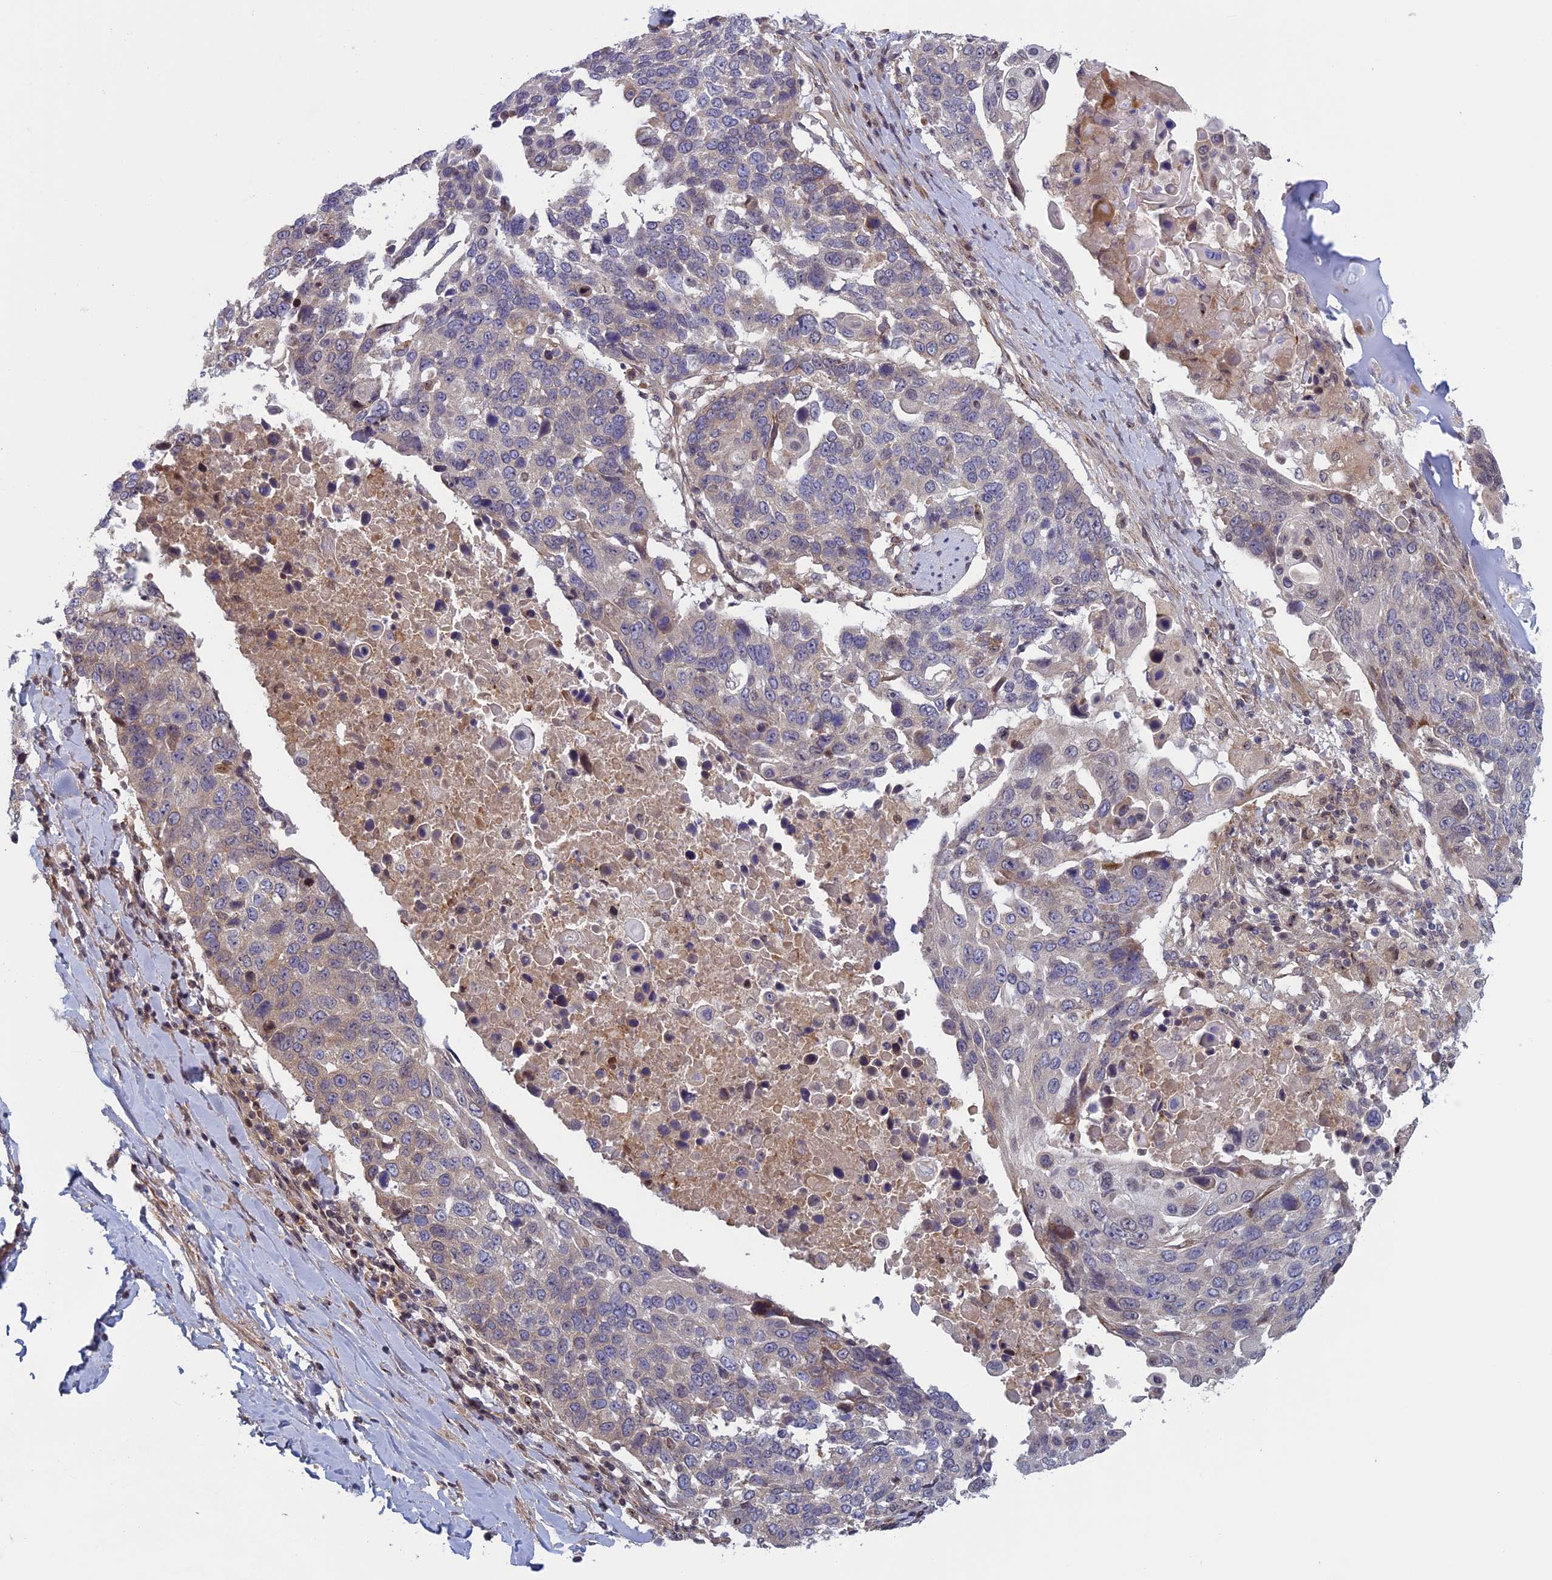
{"staining": {"intensity": "negative", "quantity": "none", "location": "none"}, "tissue": "lung cancer", "cell_type": "Tumor cells", "image_type": "cancer", "snomed": [{"axis": "morphology", "description": "Squamous cell carcinoma, NOS"}, {"axis": "topography", "description": "Lung"}], "caption": "The immunohistochemistry (IHC) image has no significant staining in tumor cells of squamous cell carcinoma (lung) tissue.", "gene": "FADS1", "patient": {"sex": "male", "age": 66}}